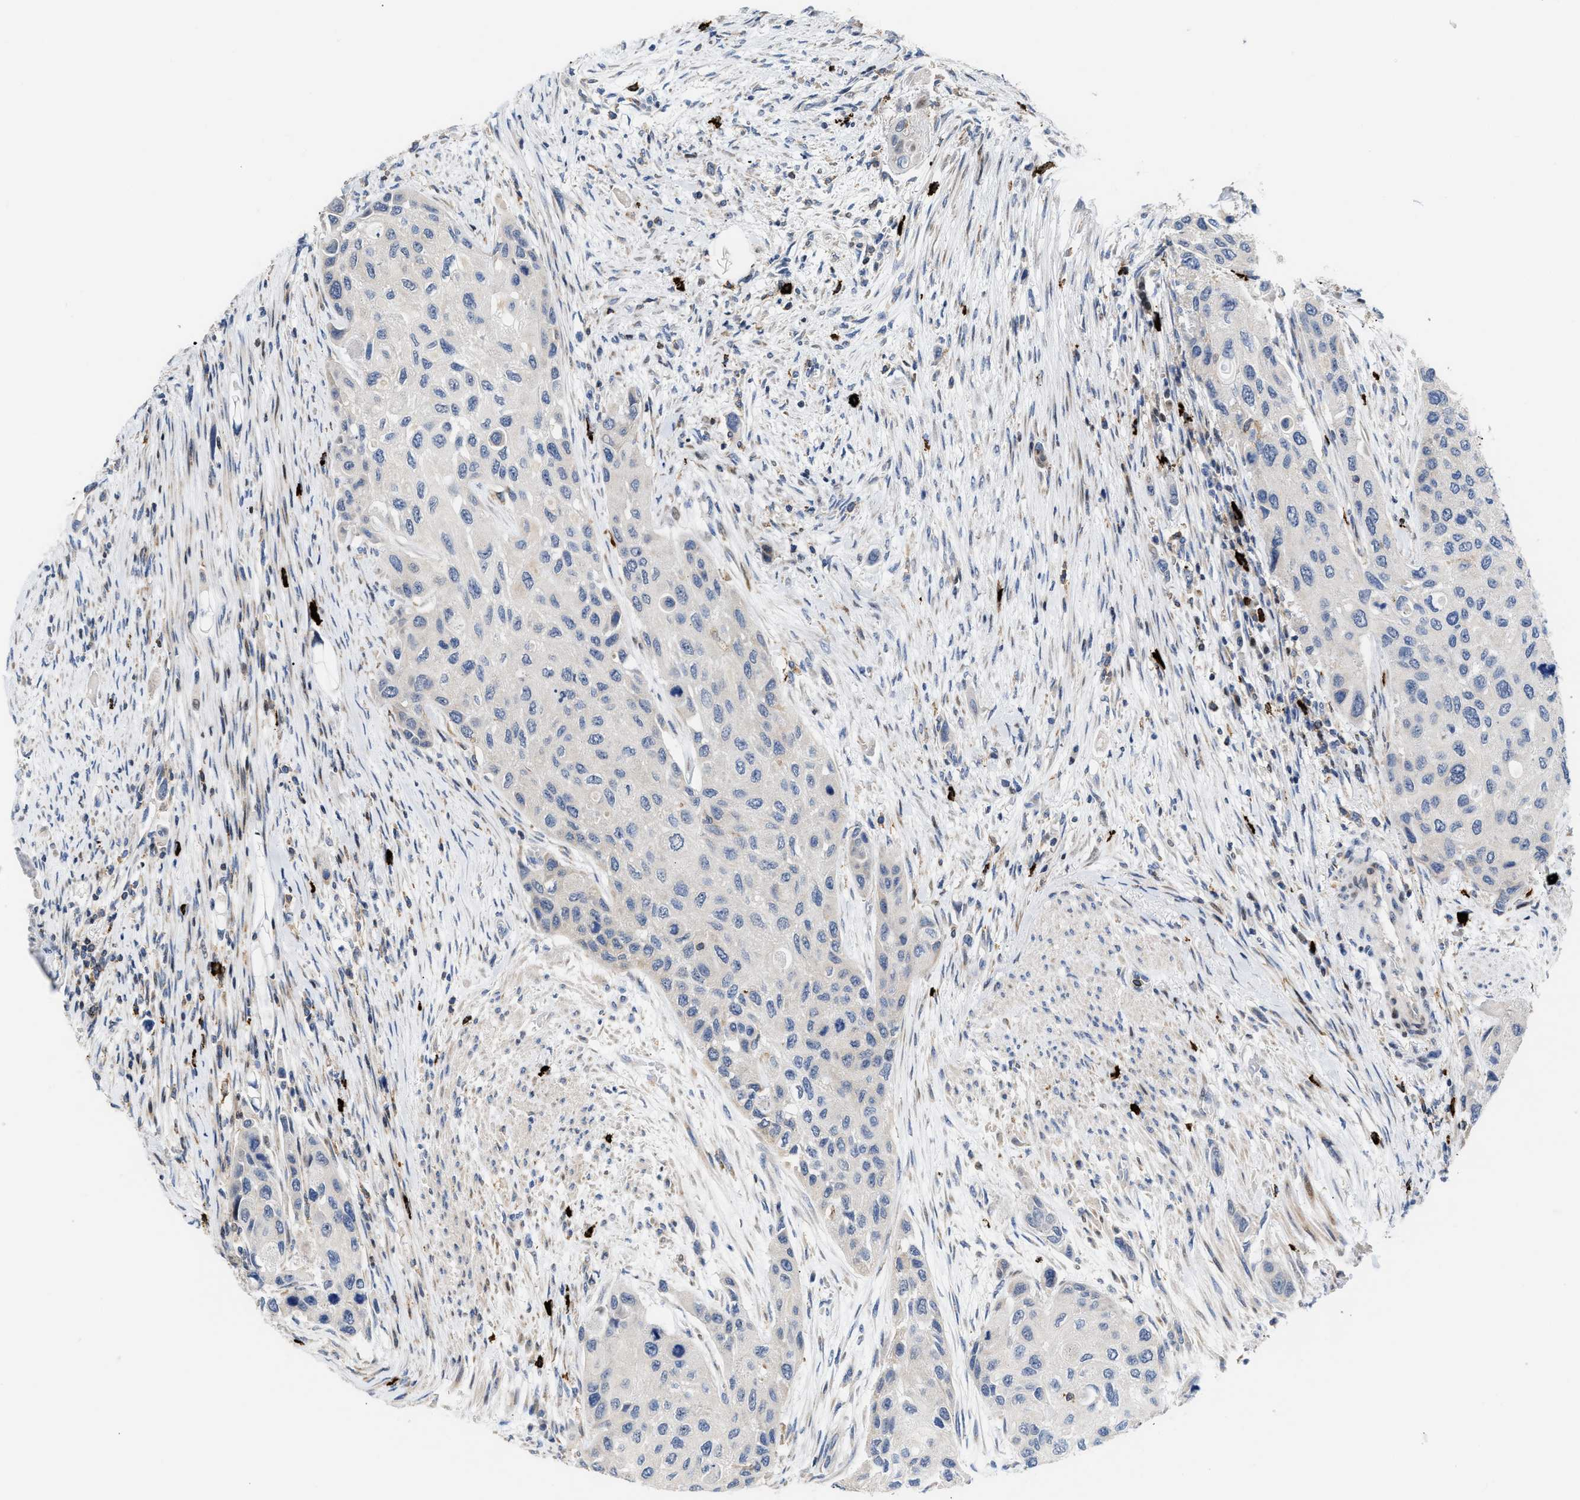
{"staining": {"intensity": "negative", "quantity": "none", "location": "none"}, "tissue": "urothelial cancer", "cell_type": "Tumor cells", "image_type": "cancer", "snomed": [{"axis": "morphology", "description": "Urothelial carcinoma, High grade"}, {"axis": "topography", "description": "Urinary bladder"}], "caption": "The image exhibits no staining of tumor cells in high-grade urothelial carcinoma.", "gene": "ATP9A", "patient": {"sex": "female", "age": 56}}